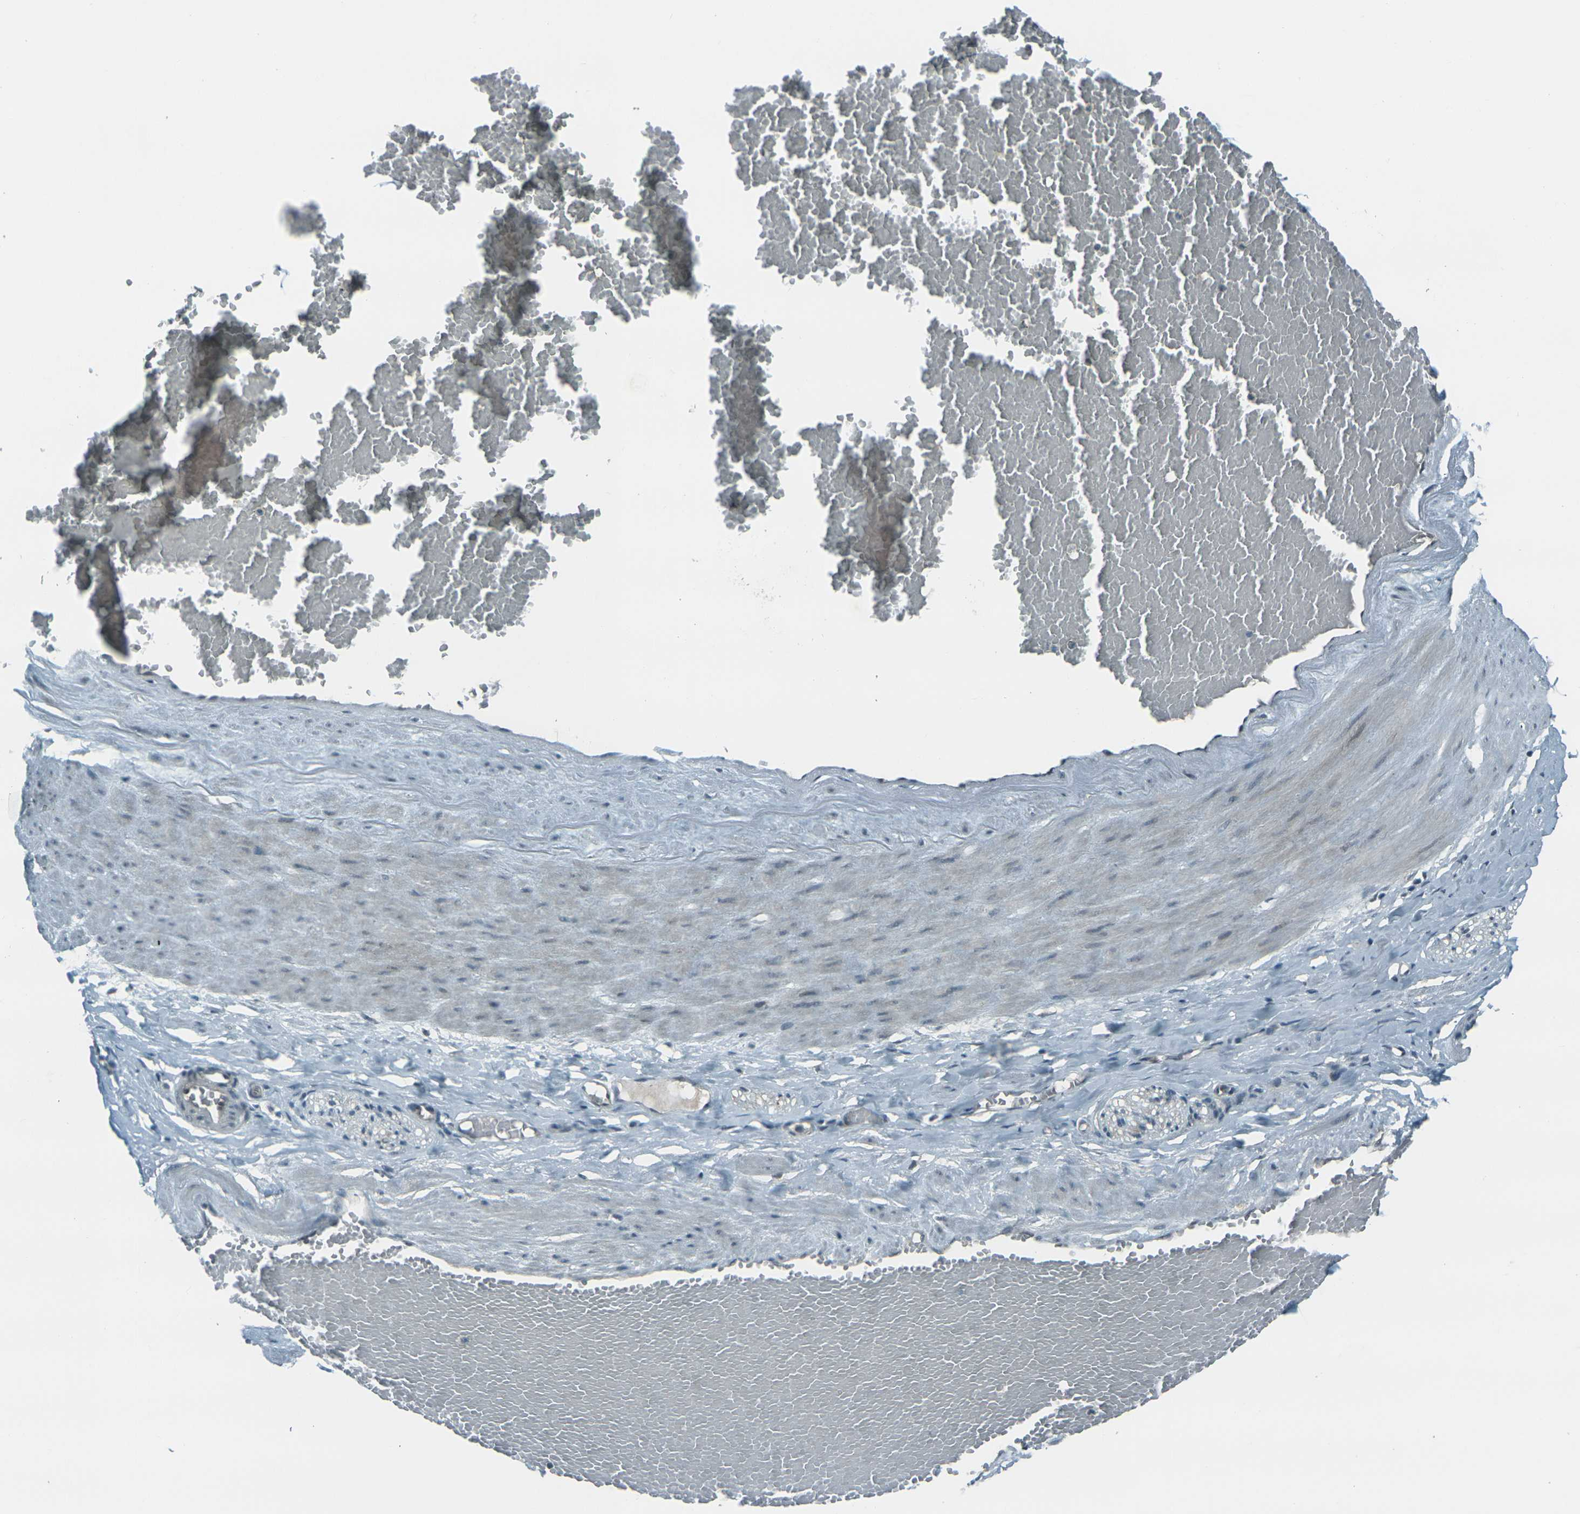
{"staining": {"intensity": "negative", "quantity": "none", "location": "none"}, "tissue": "adipose tissue", "cell_type": "Adipocytes", "image_type": "normal", "snomed": [{"axis": "morphology", "description": "Normal tissue, NOS"}, {"axis": "topography", "description": "Soft tissue"}, {"axis": "topography", "description": "Vascular tissue"}], "caption": "DAB (3,3'-diaminobenzidine) immunohistochemical staining of benign adipose tissue displays no significant expression in adipocytes. The staining is performed using DAB (3,3'-diaminobenzidine) brown chromogen with nuclei counter-stained in using hematoxylin.", "gene": "GPR19", "patient": {"sex": "female", "age": 35}}